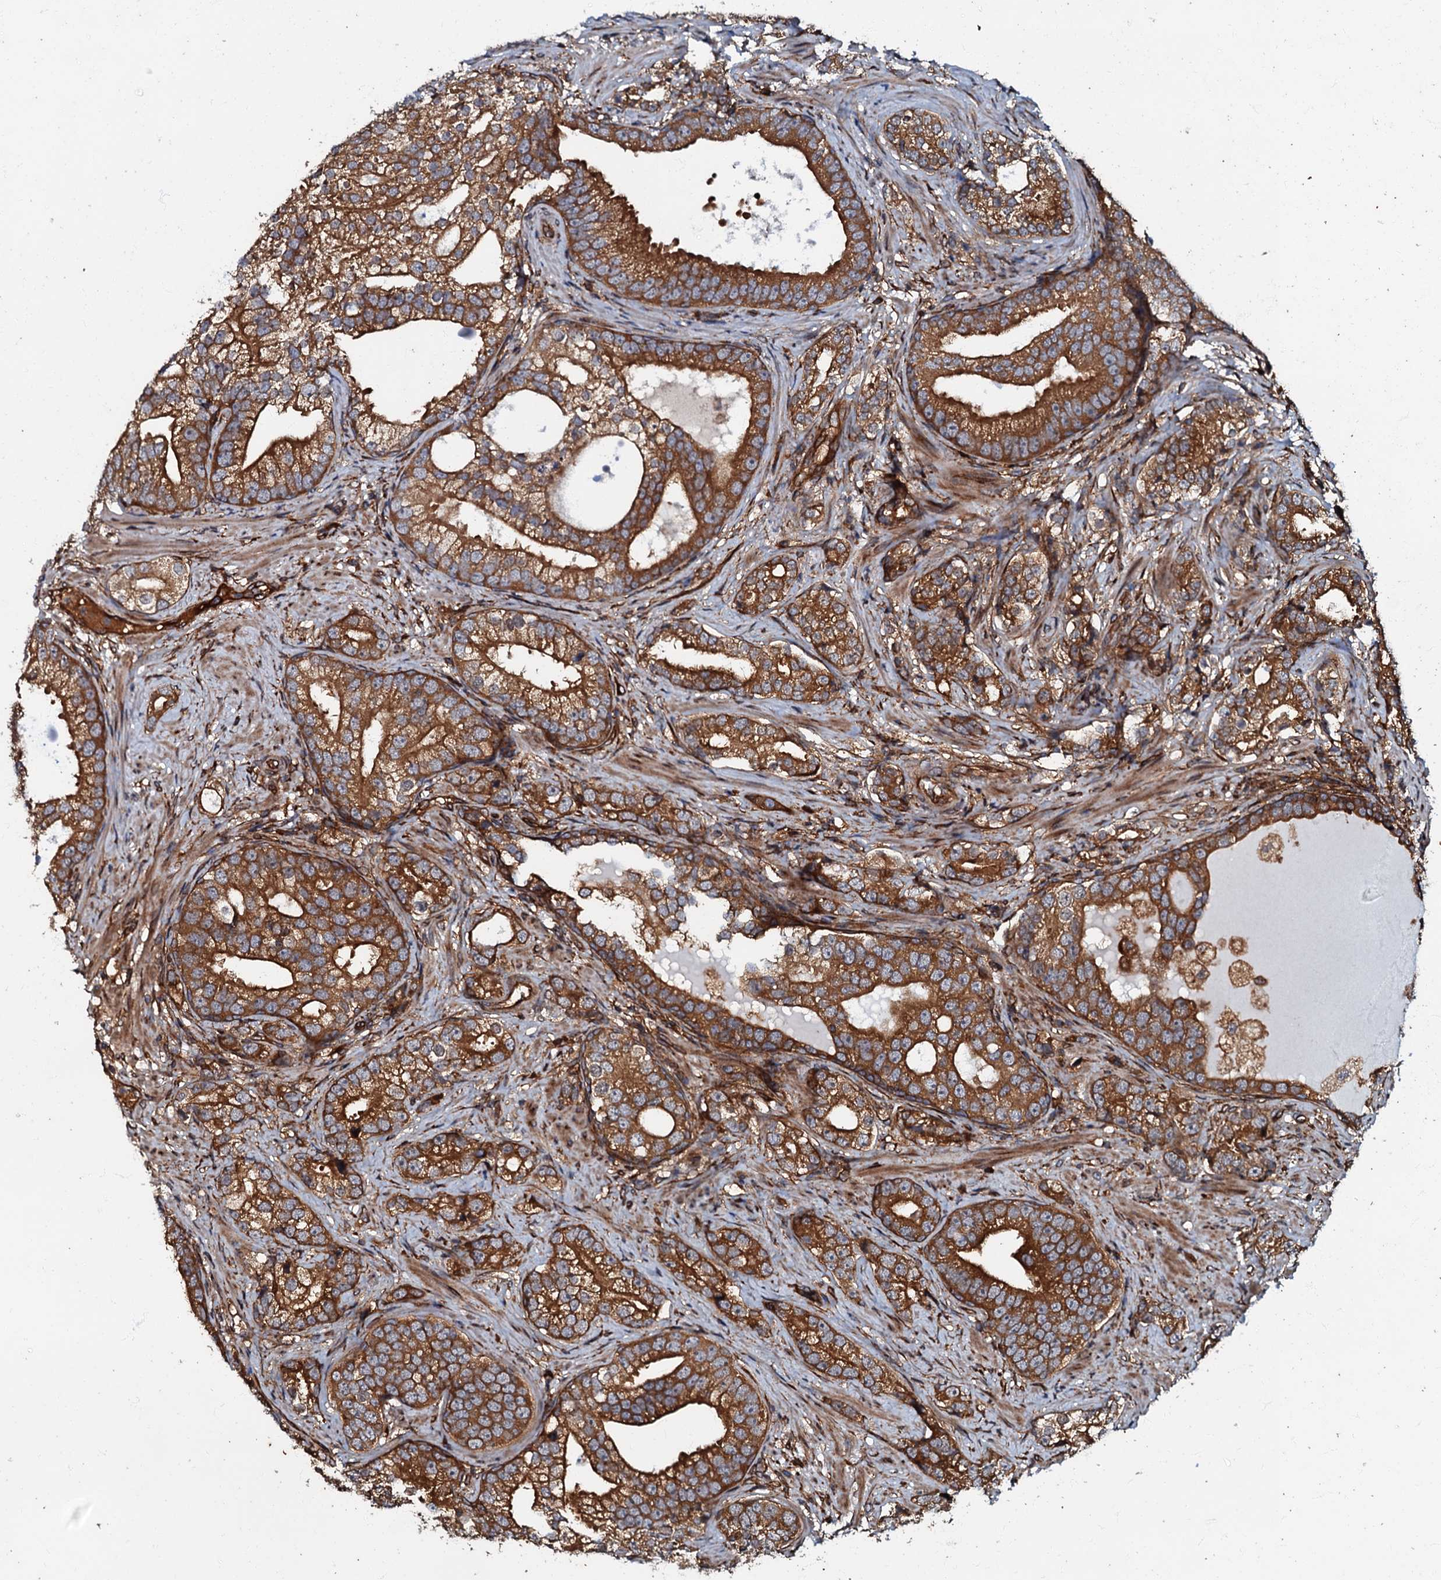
{"staining": {"intensity": "strong", "quantity": ">75%", "location": "cytoplasmic/membranous"}, "tissue": "prostate cancer", "cell_type": "Tumor cells", "image_type": "cancer", "snomed": [{"axis": "morphology", "description": "Adenocarcinoma, High grade"}, {"axis": "topography", "description": "Prostate"}], "caption": "A histopathology image of human adenocarcinoma (high-grade) (prostate) stained for a protein demonstrates strong cytoplasmic/membranous brown staining in tumor cells.", "gene": "BLOC1S6", "patient": {"sex": "male", "age": 75}}